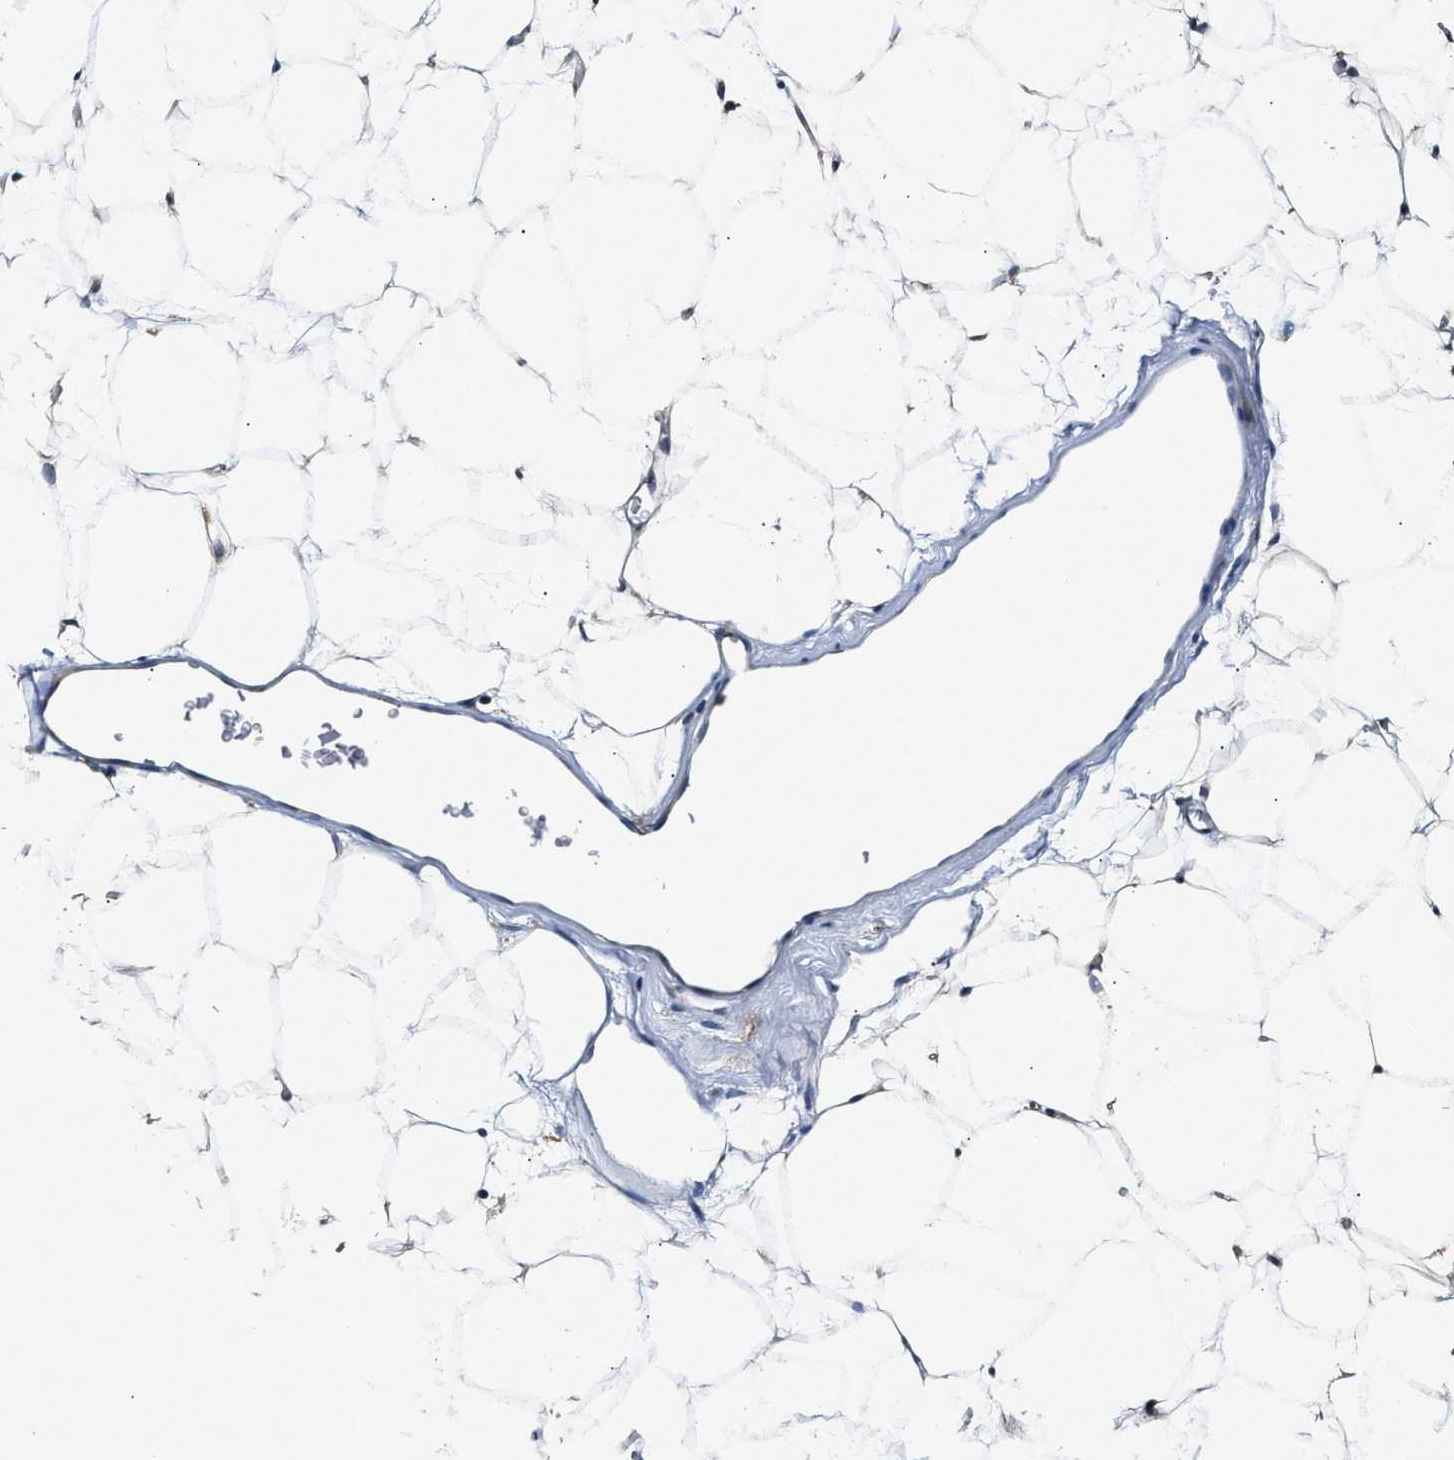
{"staining": {"intensity": "negative", "quantity": "none", "location": "none"}, "tissue": "adipose tissue", "cell_type": "Adipocytes", "image_type": "normal", "snomed": [{"axis": "morphology", "description": "Normal tissue, NOS"}, {"axis": "topography", "description": "Breast"}, {"axis": "topography", "description": "Soft tissue"}], "caption": "IHC of unremarkable adipose tissue exhibits no expression in adipocytes.", "gene": "TEX2", "patient": {"sex": "female", "age": 75}}